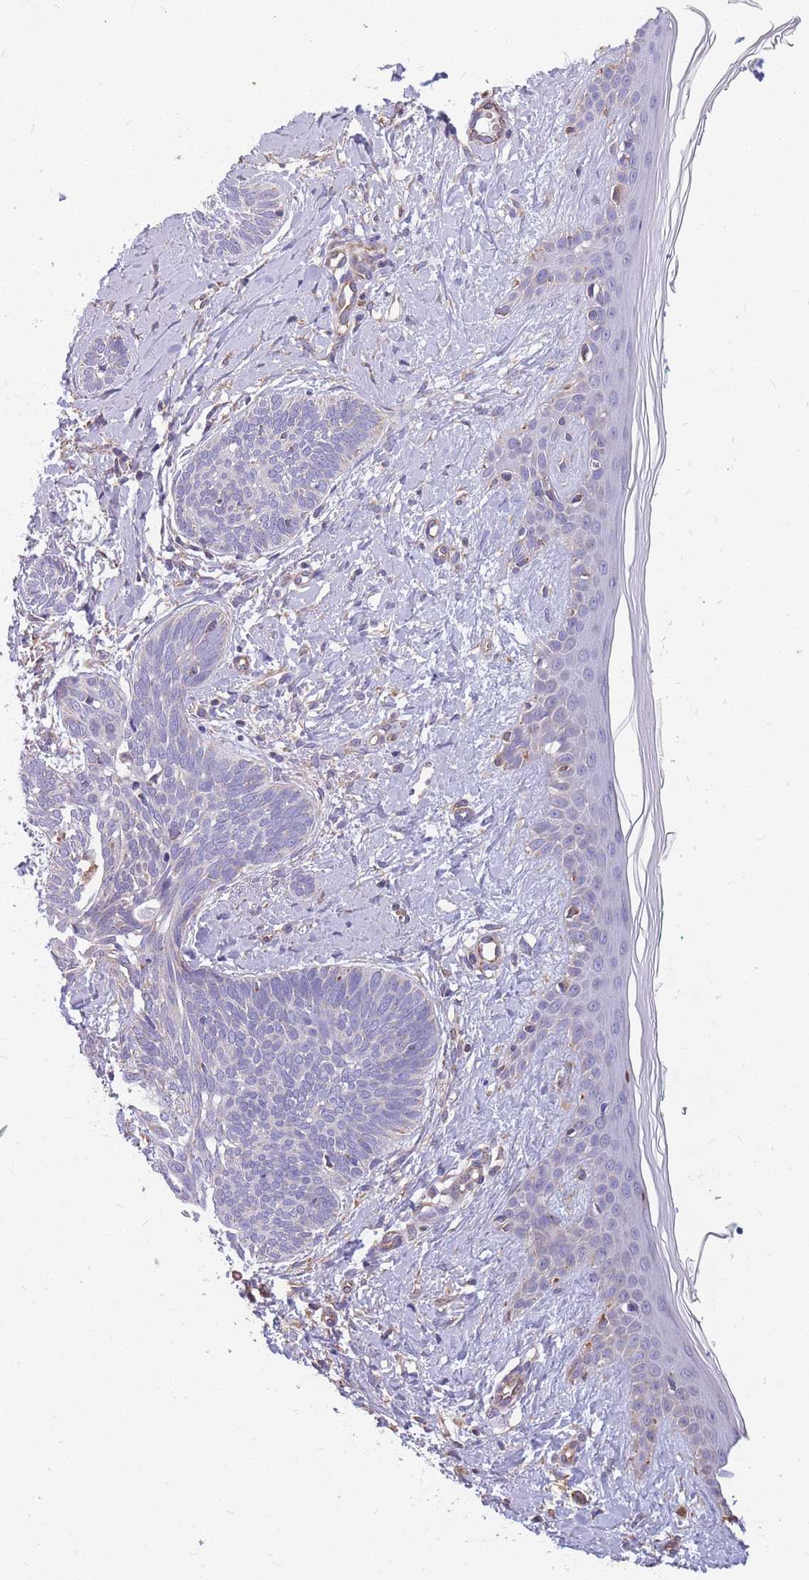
{"staining": {"intensity": "negative", "quantity": "none", "location": "none"}, "tissue": "skin cancer", "cell_type": "Tumor cells", "image_type": "cancer", "snomed": [{"axis": "morphology", "description": "Basal cell carcinoma"}, {"axis": "topography", "description": "Skin"}], "caption": "Tumor cells are negative for protein expression in human skin basal cell carcinoma. (Stains: DAB IHC with hematoxylin counter stain, Microscopy: brightfield microscopy at high magnification).", "gene": "MRPS9", "patient": {"sex": "female", "age": 81}}